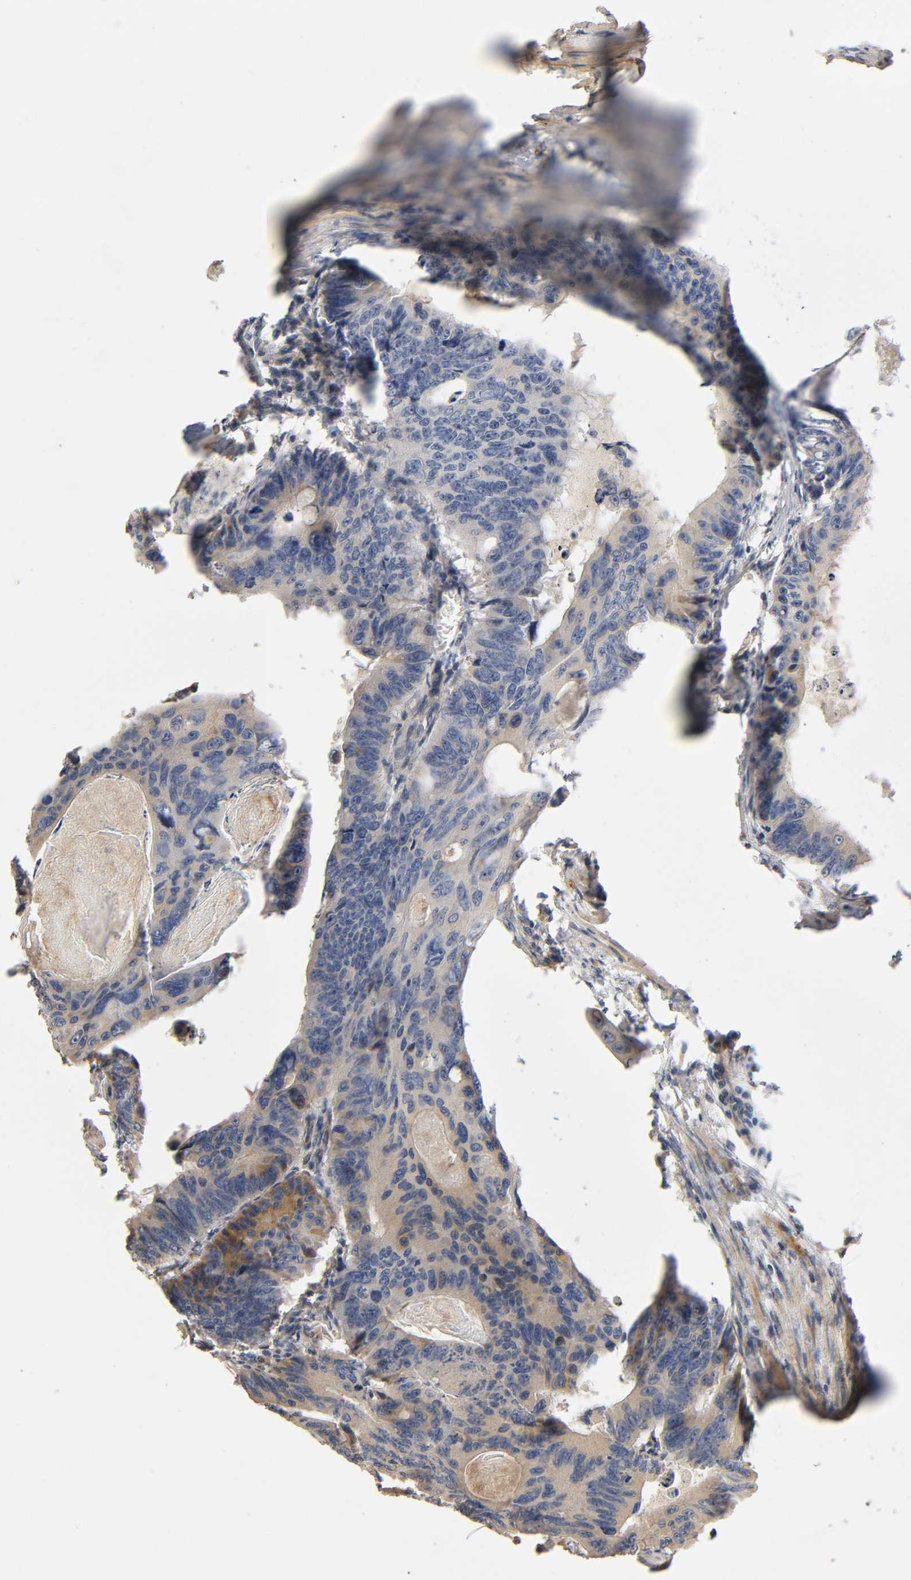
{"staining": {"intensity": "weak", "quantity": ">75%", "location": "cytoplasmic/membranous"}, "tissue": "colorectal cancer", "cell_type": "Tumor cells", "image_type": "cancer", "snomed": [{"axis": "morphology", "description": "Adenocarcinoma, NOS"}, {"axis": "topography", "description": "Colon"}], "caption": "Adenocarcinoma (colorectal) was stained to show a protein in brown. There is low levels of weak cytoplasmic/membranous expression in approximately >75% of tumor cells. The protein of interest is shown in brown color, while the nuclei are stained blue.", "gene": "SGSM1", "patient": {"sex": "female", "age": 55}}